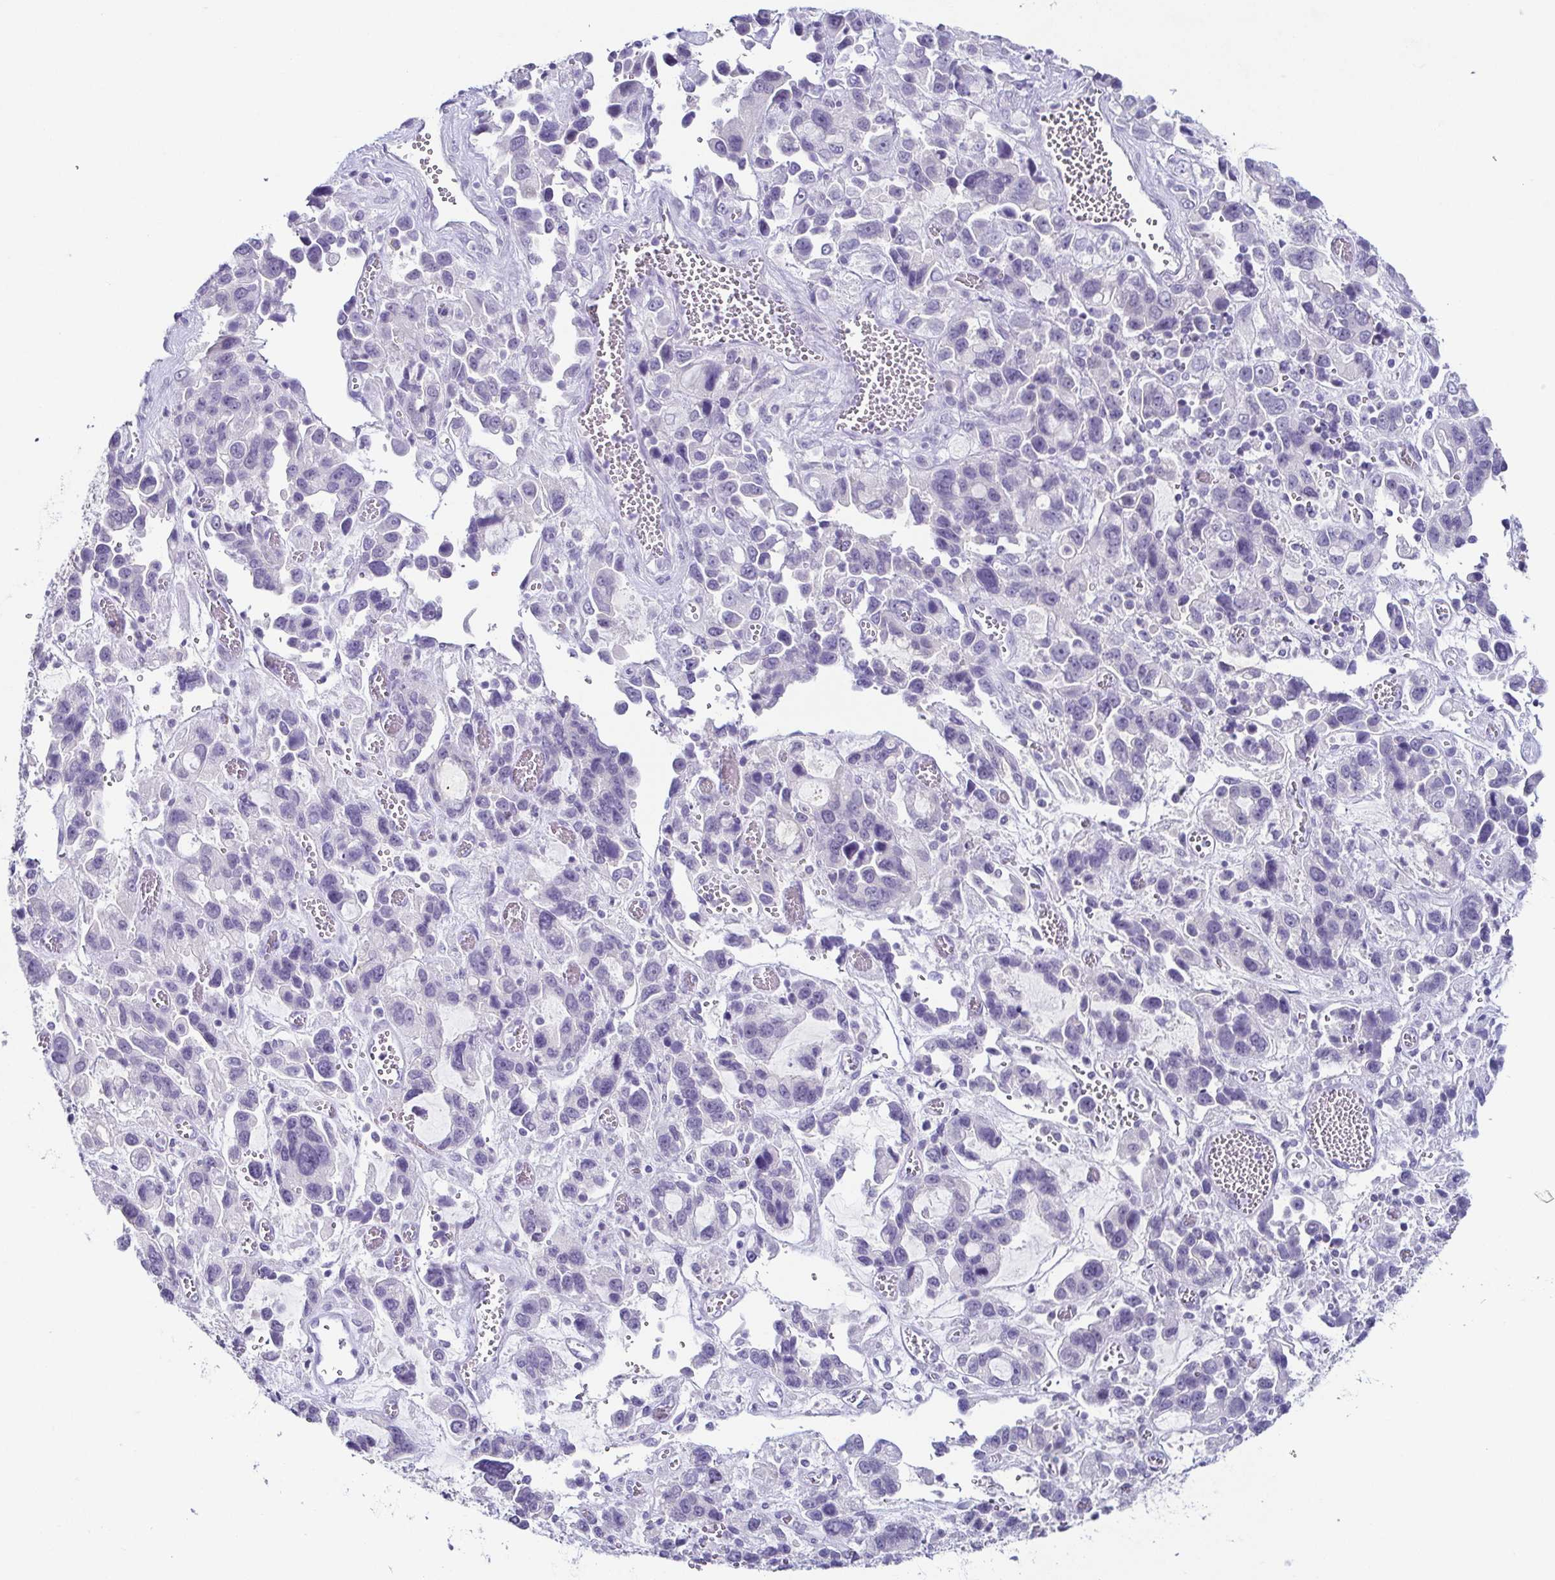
{"staining": {"intensity": "negative", "quantity": "none", "location": "none"}, "tissue": "stomach cancer", "cell_type": "Tumor cells", "image_type": "cancer", "snomed": [{"axis": "morphology", "description": "Adenocarcinoma, NOS"}, {"axis": "topography", "description": "Stomach, upper"}], "caption": "The immunohistochemistry (IHC) photomicrograph has no significant positivity in tumor cells of stomach cancer (adenocarcinoma) tissue. (Brightfield microscopy of DAB (3,3'-diaminobenzidine) immunohistochemistry at high magnification).", "gene": "TP73", "patient": {"sex": "female", "age": 81}}